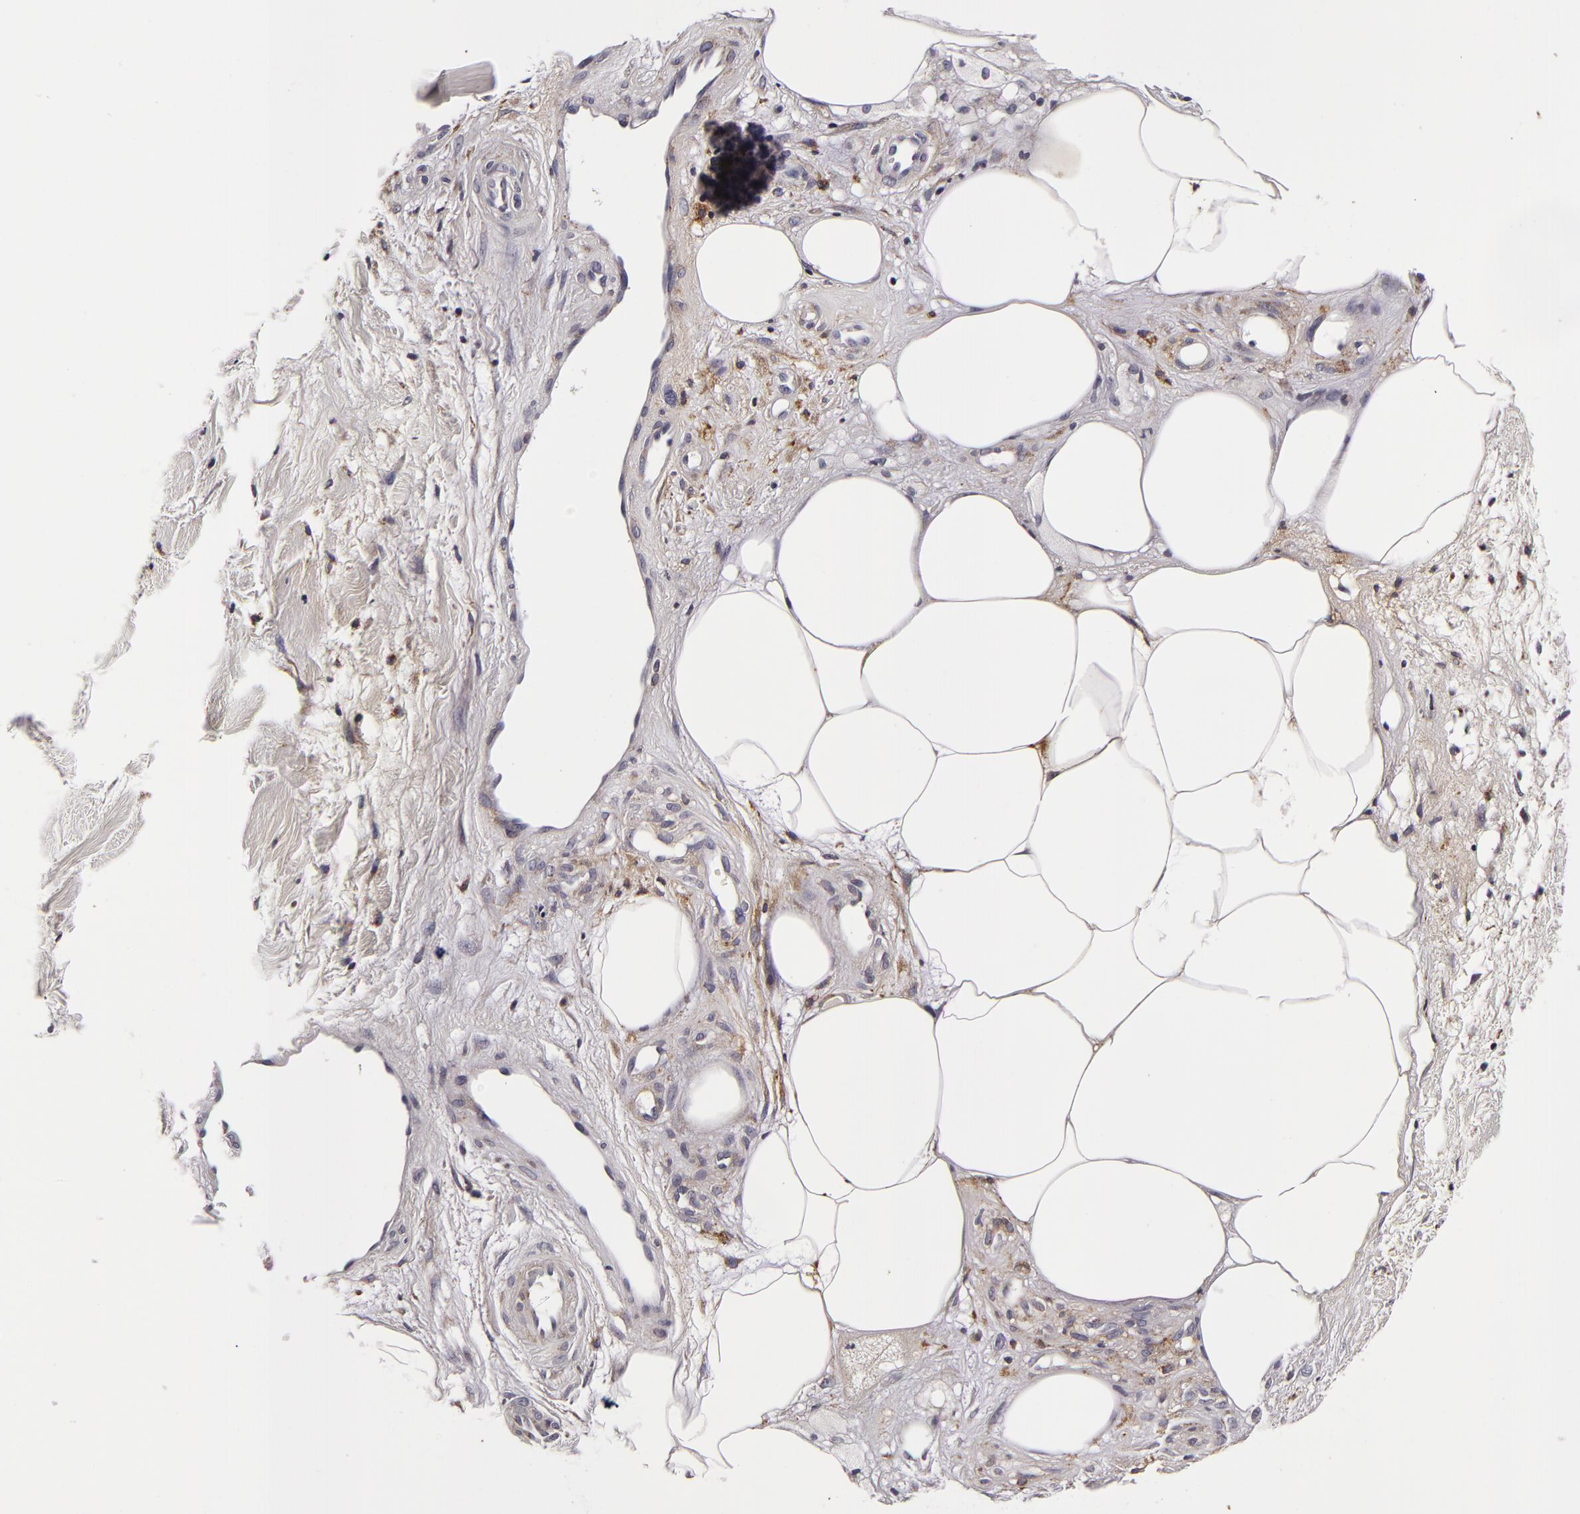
{"staining": {"intensity": "negative", "quantity": "none", "location": "none"}, "tissue": "melanoma", "cell_type": "Tumor cells", "image_type": "cancer", "snomed": [{"axis": "morphology", "description": "Malignant melanoma, NOS"}, {"axis": "topography", "description": "Skin"}], "caption": "Melanoma was stained to show a protein in brown. There is no significant positivity in tumor cells. (IHC, brightfield microscopy, high magnification).", "gene": "LGALS3BP", "patient": {"sex": "female", "age": 85}}